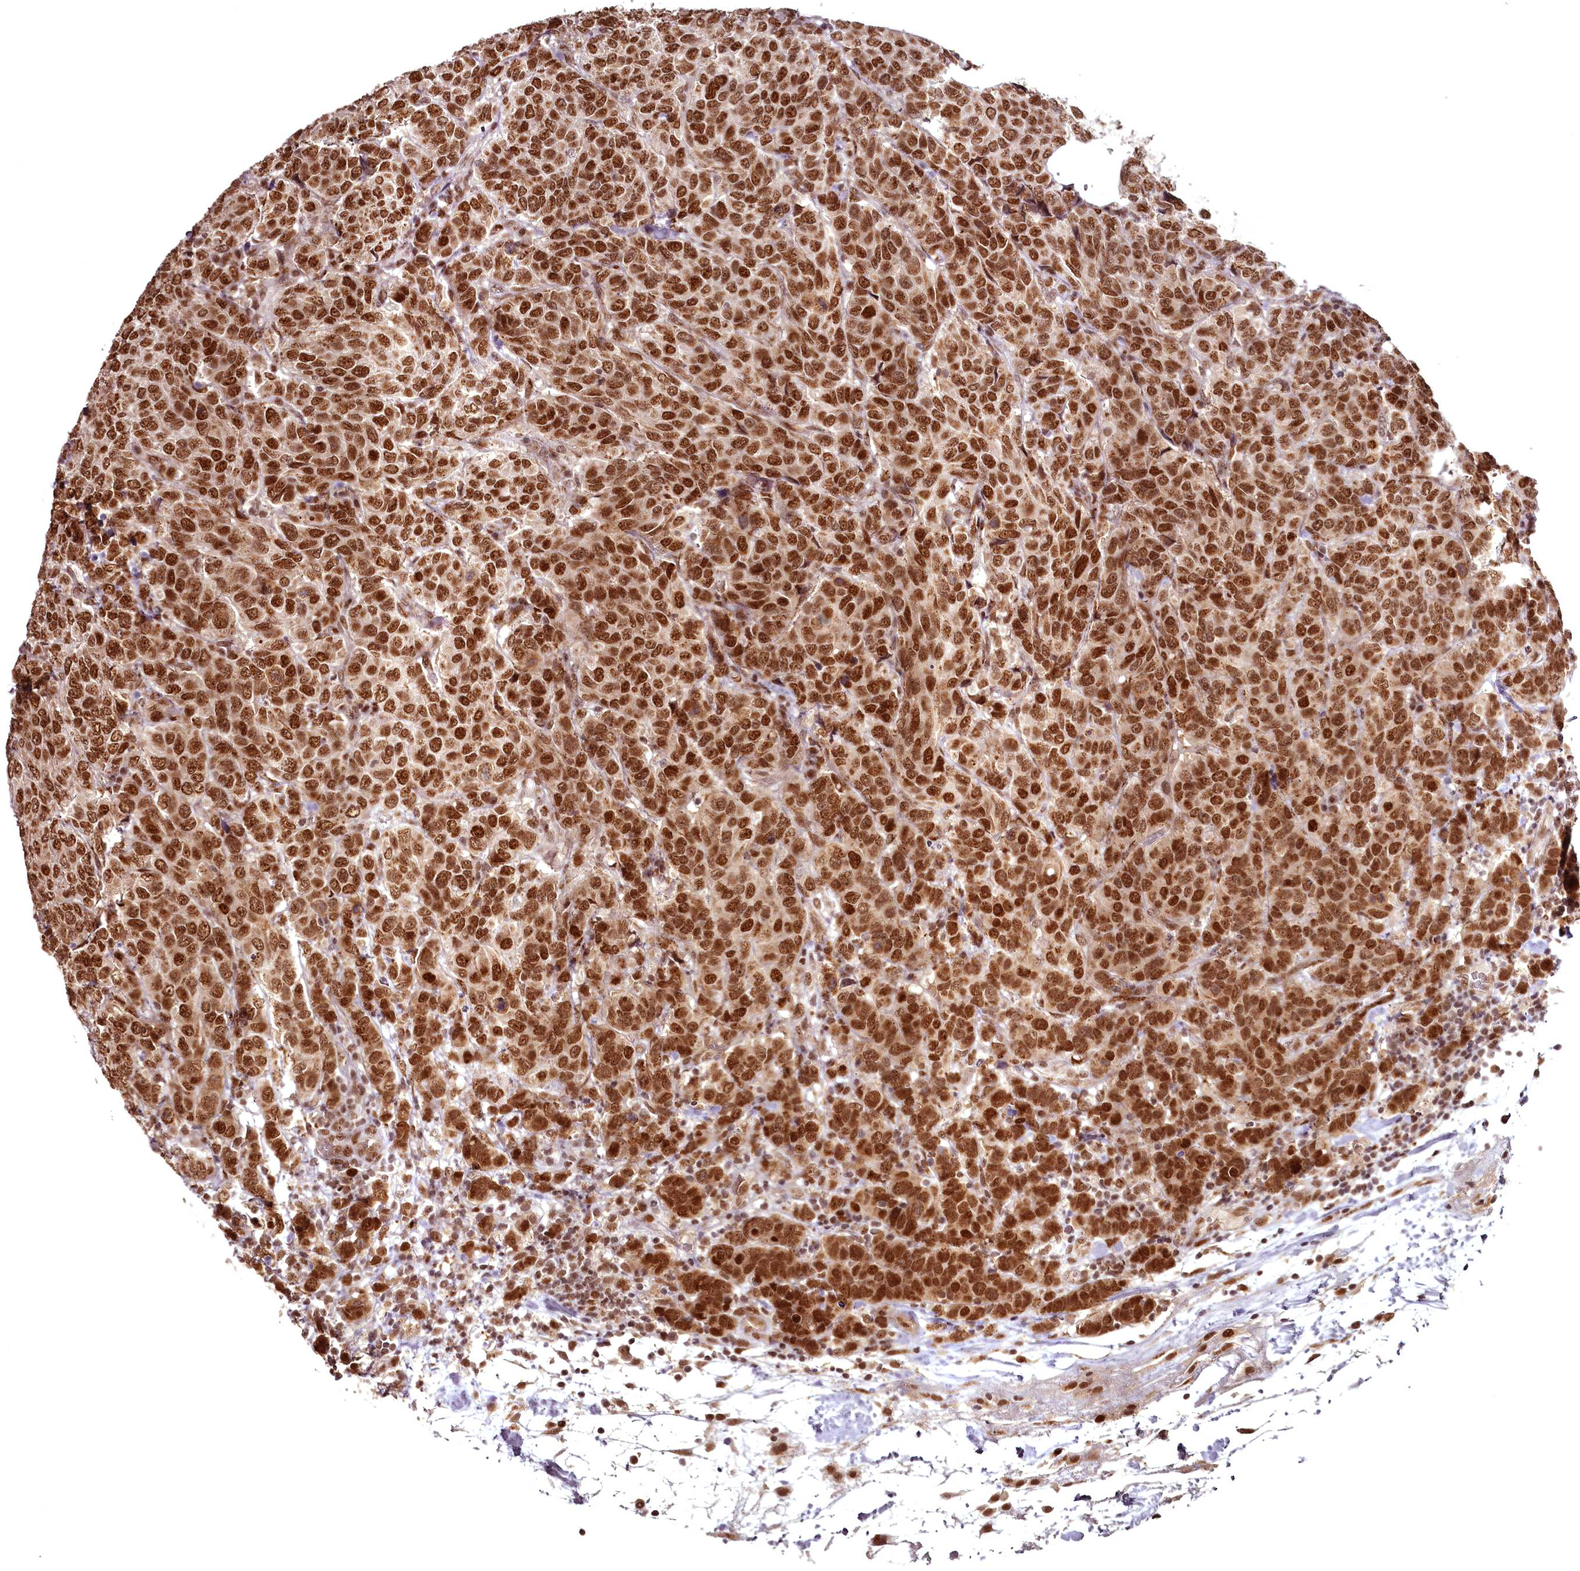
{"staining": {"intensity": "strong", "quantity": ">75%", "location": "nuclear"}, "tissue": "breast cancer", "cell_type": "Tumor cells", "image_type": "cancer", "snomed": [{"axis": "morphology", "description": "Duct carcinoma"}, {"axis": "topography", "description": "Breast"}], "caption": "Protein staining of breast cancer tissue displays strong nuclear expression in approximately >75% of tumor cells.", "gene": "CEP83", "patient": {"sex": "female", "age": 55}}